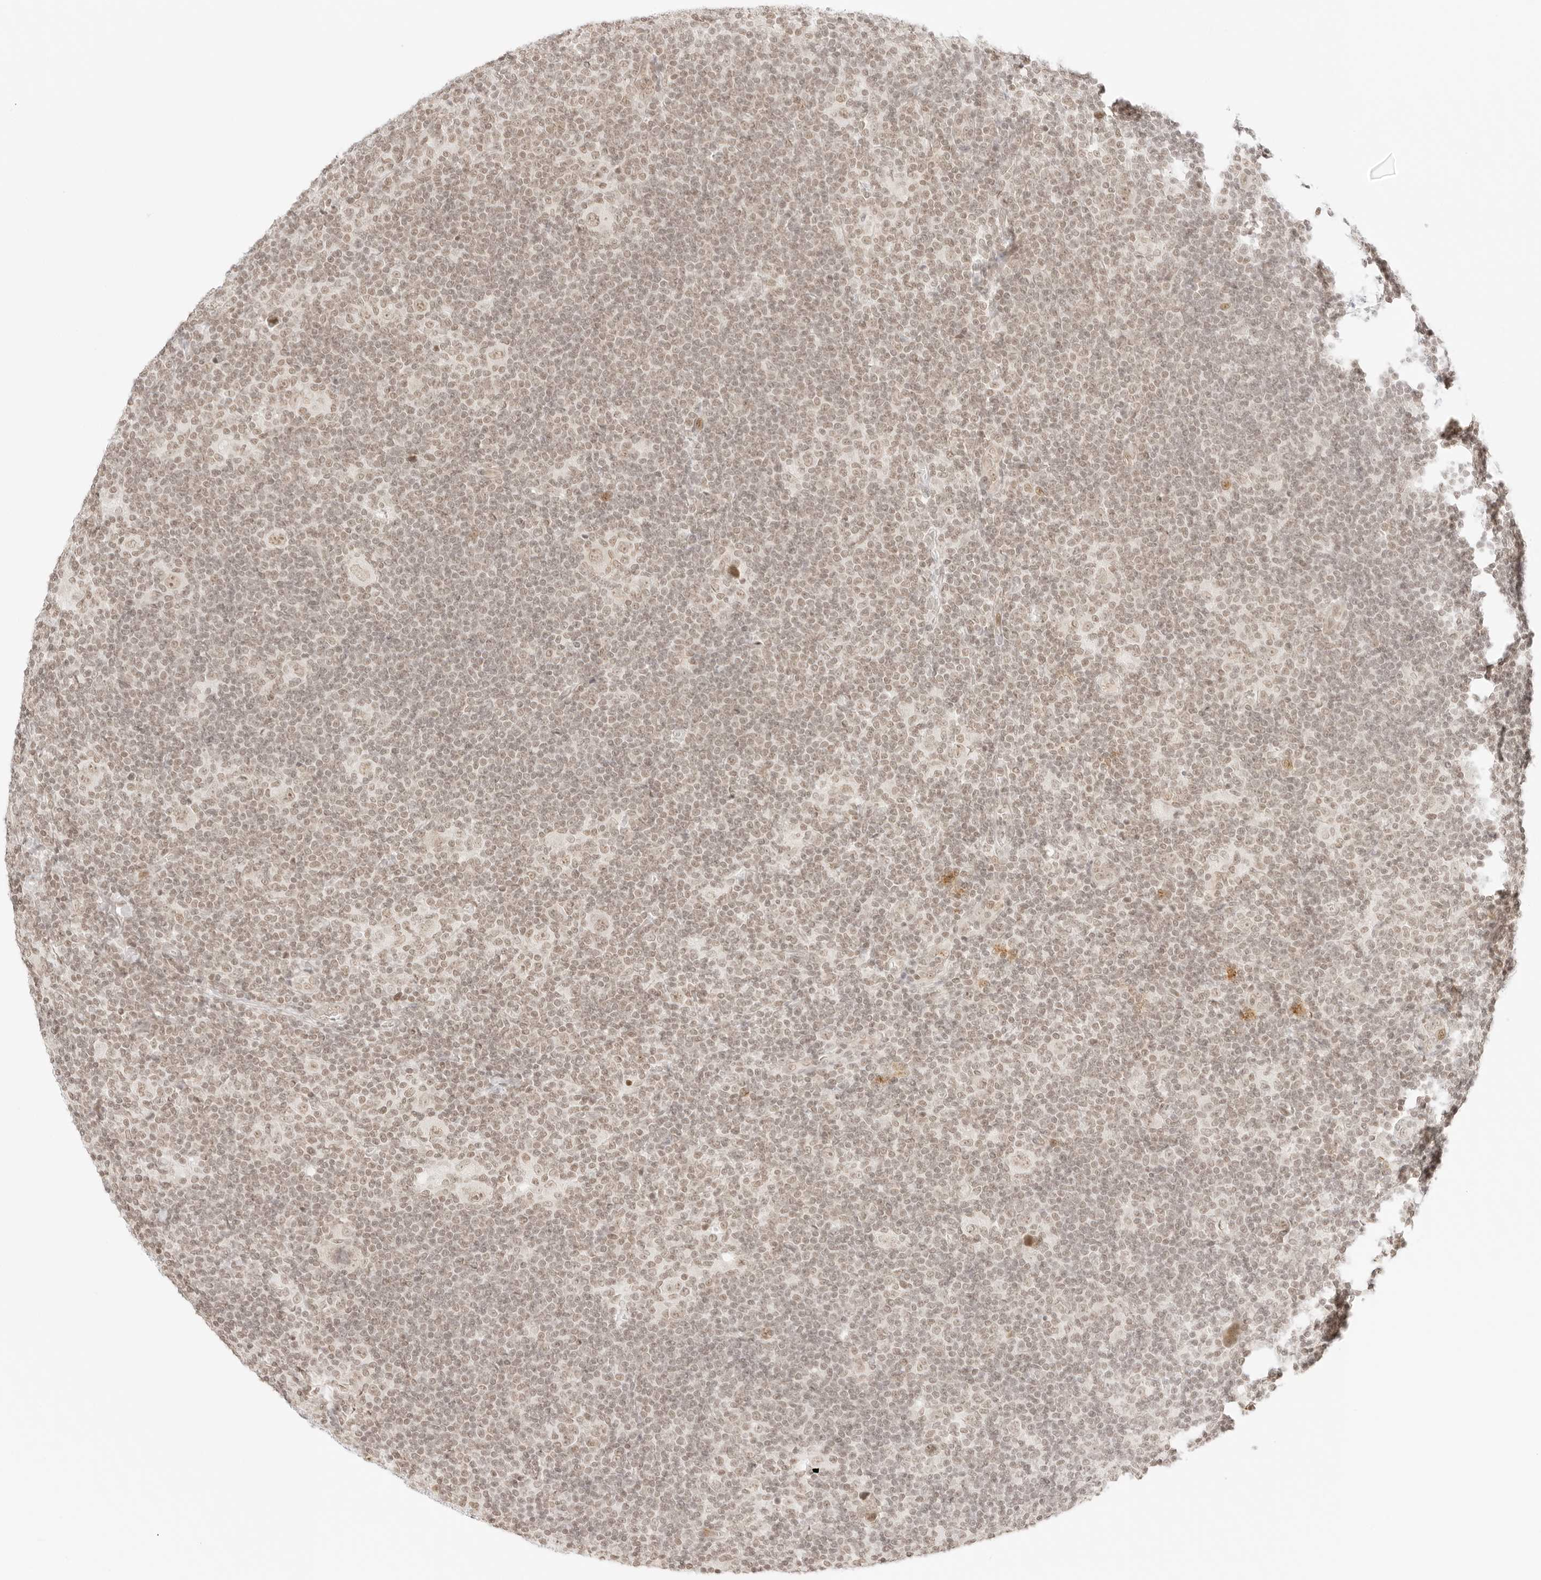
{"staining": {"intensity": "weak", "quantity": "25%-75%", "location": "nuclear"}, "tissue": "lymphoma", "cell_type": "Tumor cells", "image_type": "cancer", "snomed": [{"axis": "morphology", "description": "Hodgkin's disease, NOS"}, {"axis": "topography", "description": "Lymph node"}], "caption": "A micrograph of human lymphoma stained for a protein displays weak nuclear brown staining in tumor cells. Immunohistochemistry (ihc) stains the protein of interest in brown and the nuclei are stained blue.", "gene": "GNAS", "patient": {"sex": "female", "age": 57}}